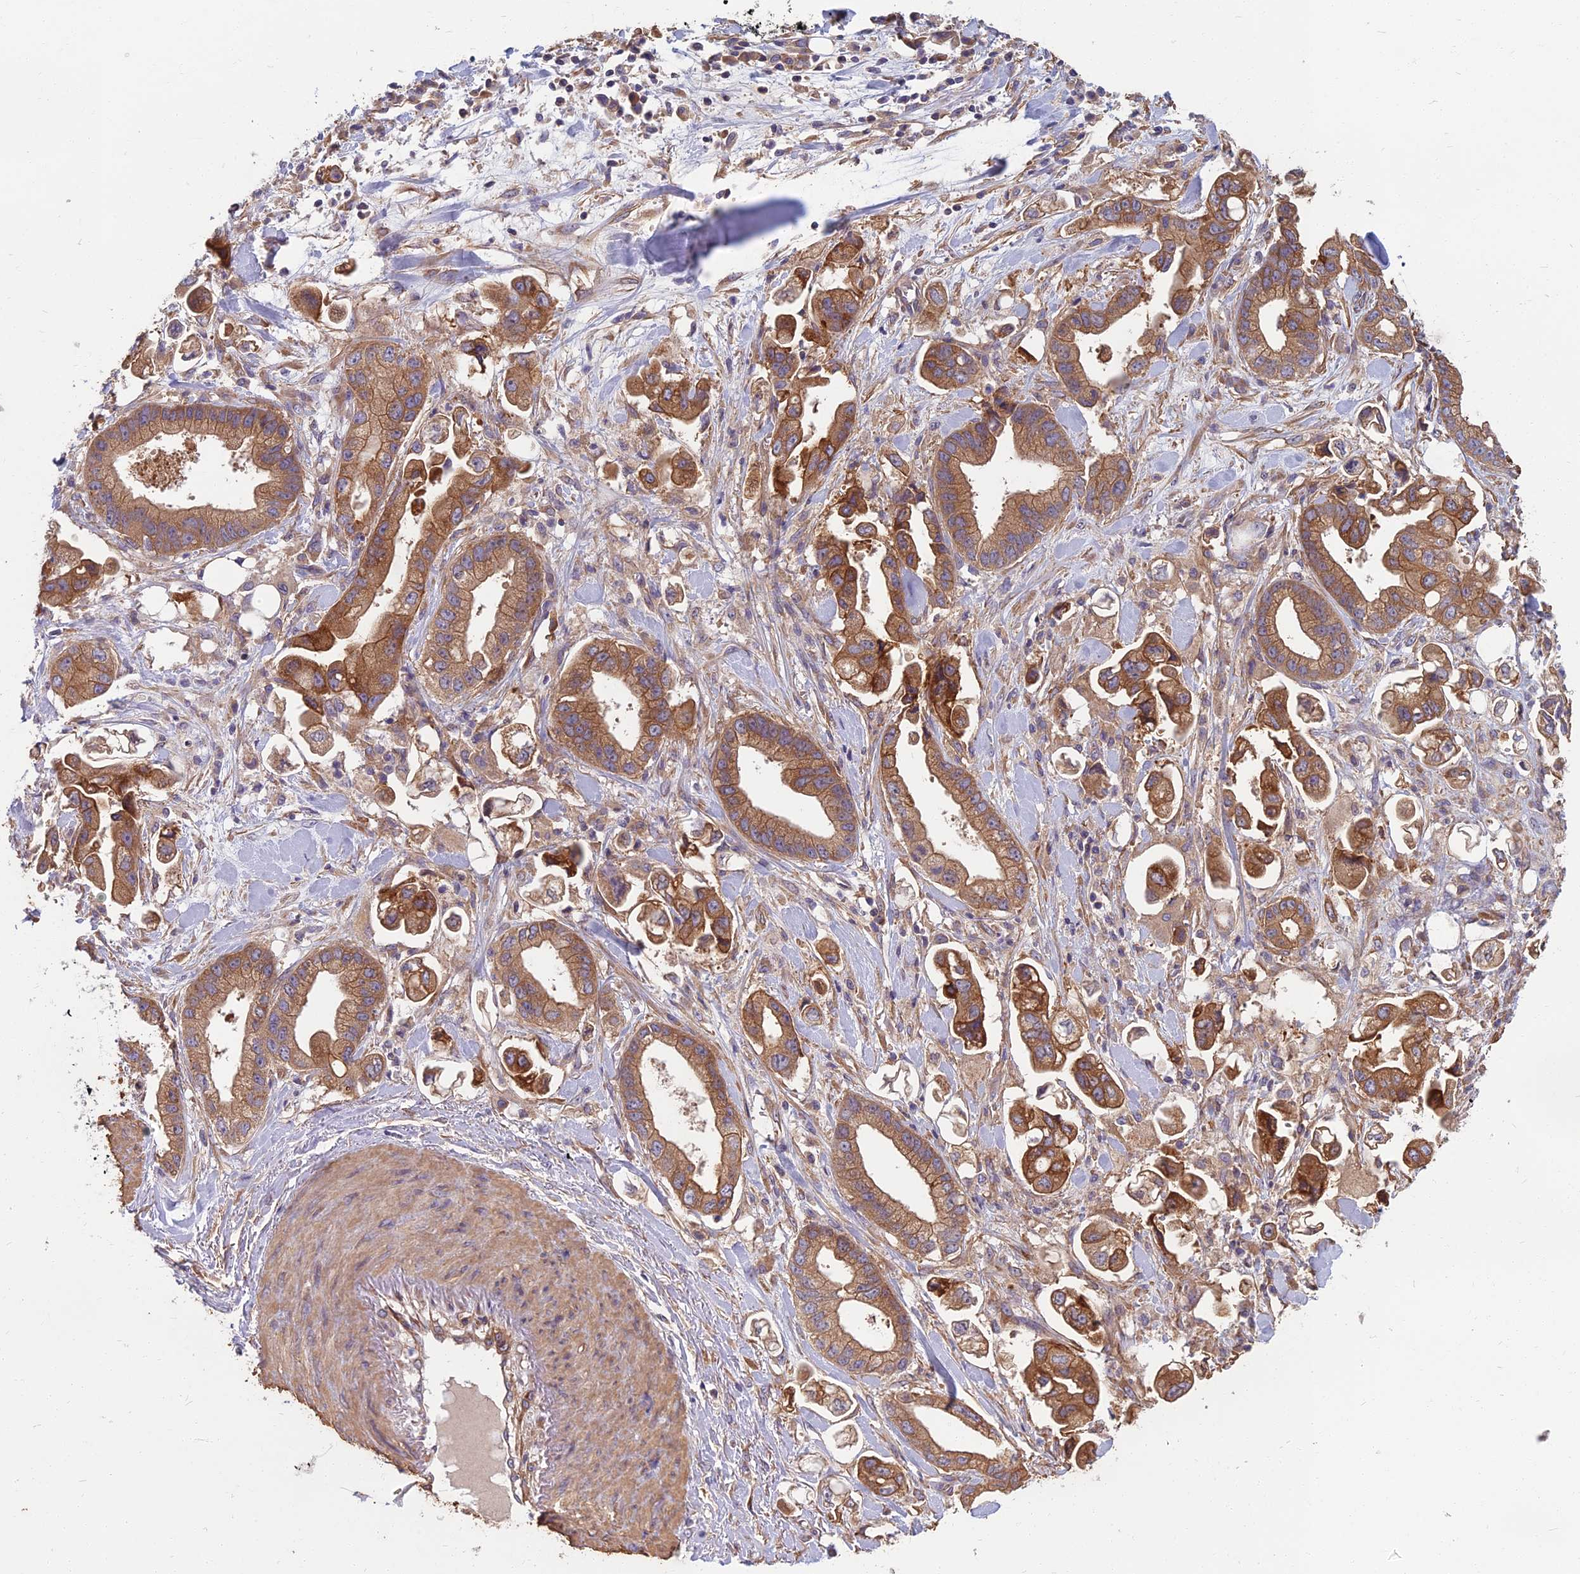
{"staining": {"intensity": "moderate", "quantity": ">75%", "location": "cytoplasmic/membranous"}, "tissue": "stomach cancer", "cell_type": "Tumor cells", "image_type": "cancer", "snomed": [{"axis": "morphology", "description": "Adenocarcinoma, NOS"}, {"axis": "topography", "description": "Stomach"}], "caption": "Stomach cancer stained with DAB immunohistochemistry (IHC) exhibits medium levels of moderate cytoplasmic/membranous expression in about >75% of tumor cells. (DAB IHC with brightfield microscopy, high magnification).", "gene": "WDR24", "patient": {"sex": "male", "age": 62}}